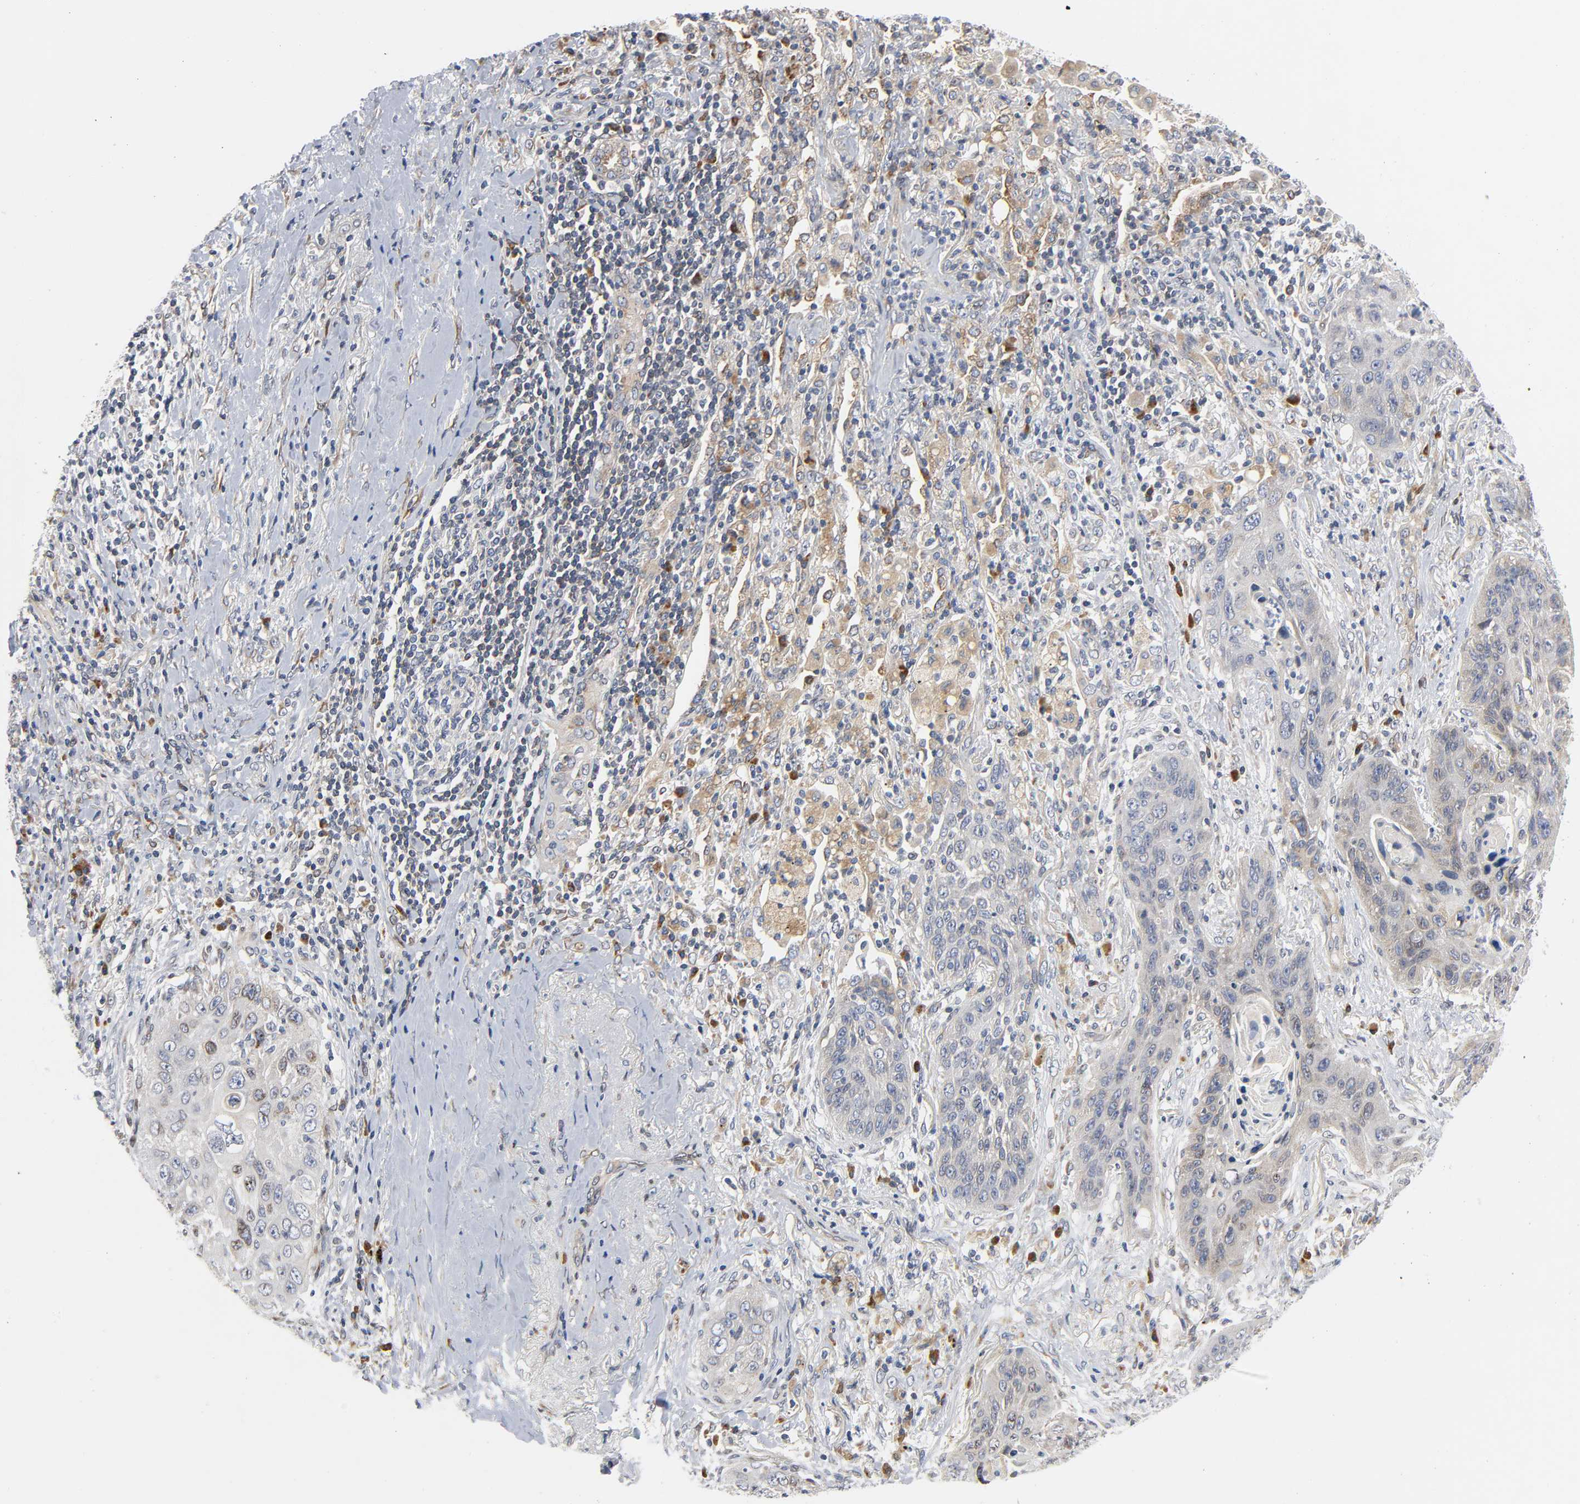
{"staining": {"intensity": "weak", "quantity": "25%-75%", "location": "cytoplasmic/membranous"}, "tissue": "lung cancer", "cell_type": "Tumor cells", "image_type": "cancer", "snomed": [{"axis": "morphology", "description": "Squamous cell carcinoma, NOS"}, {"axis": "topography", "description": "Lung"}], "caption": "DAB immunohistochemical staining of human lung cancer shows weak cytoplasmic/membranous protein positivity in about 25%-75% of tumor cells. (DAB IHC, brown staining for protein, blue staining for nuclei).", "gene": "ASB6", "patient": {"sex": "female", "age": 67}}